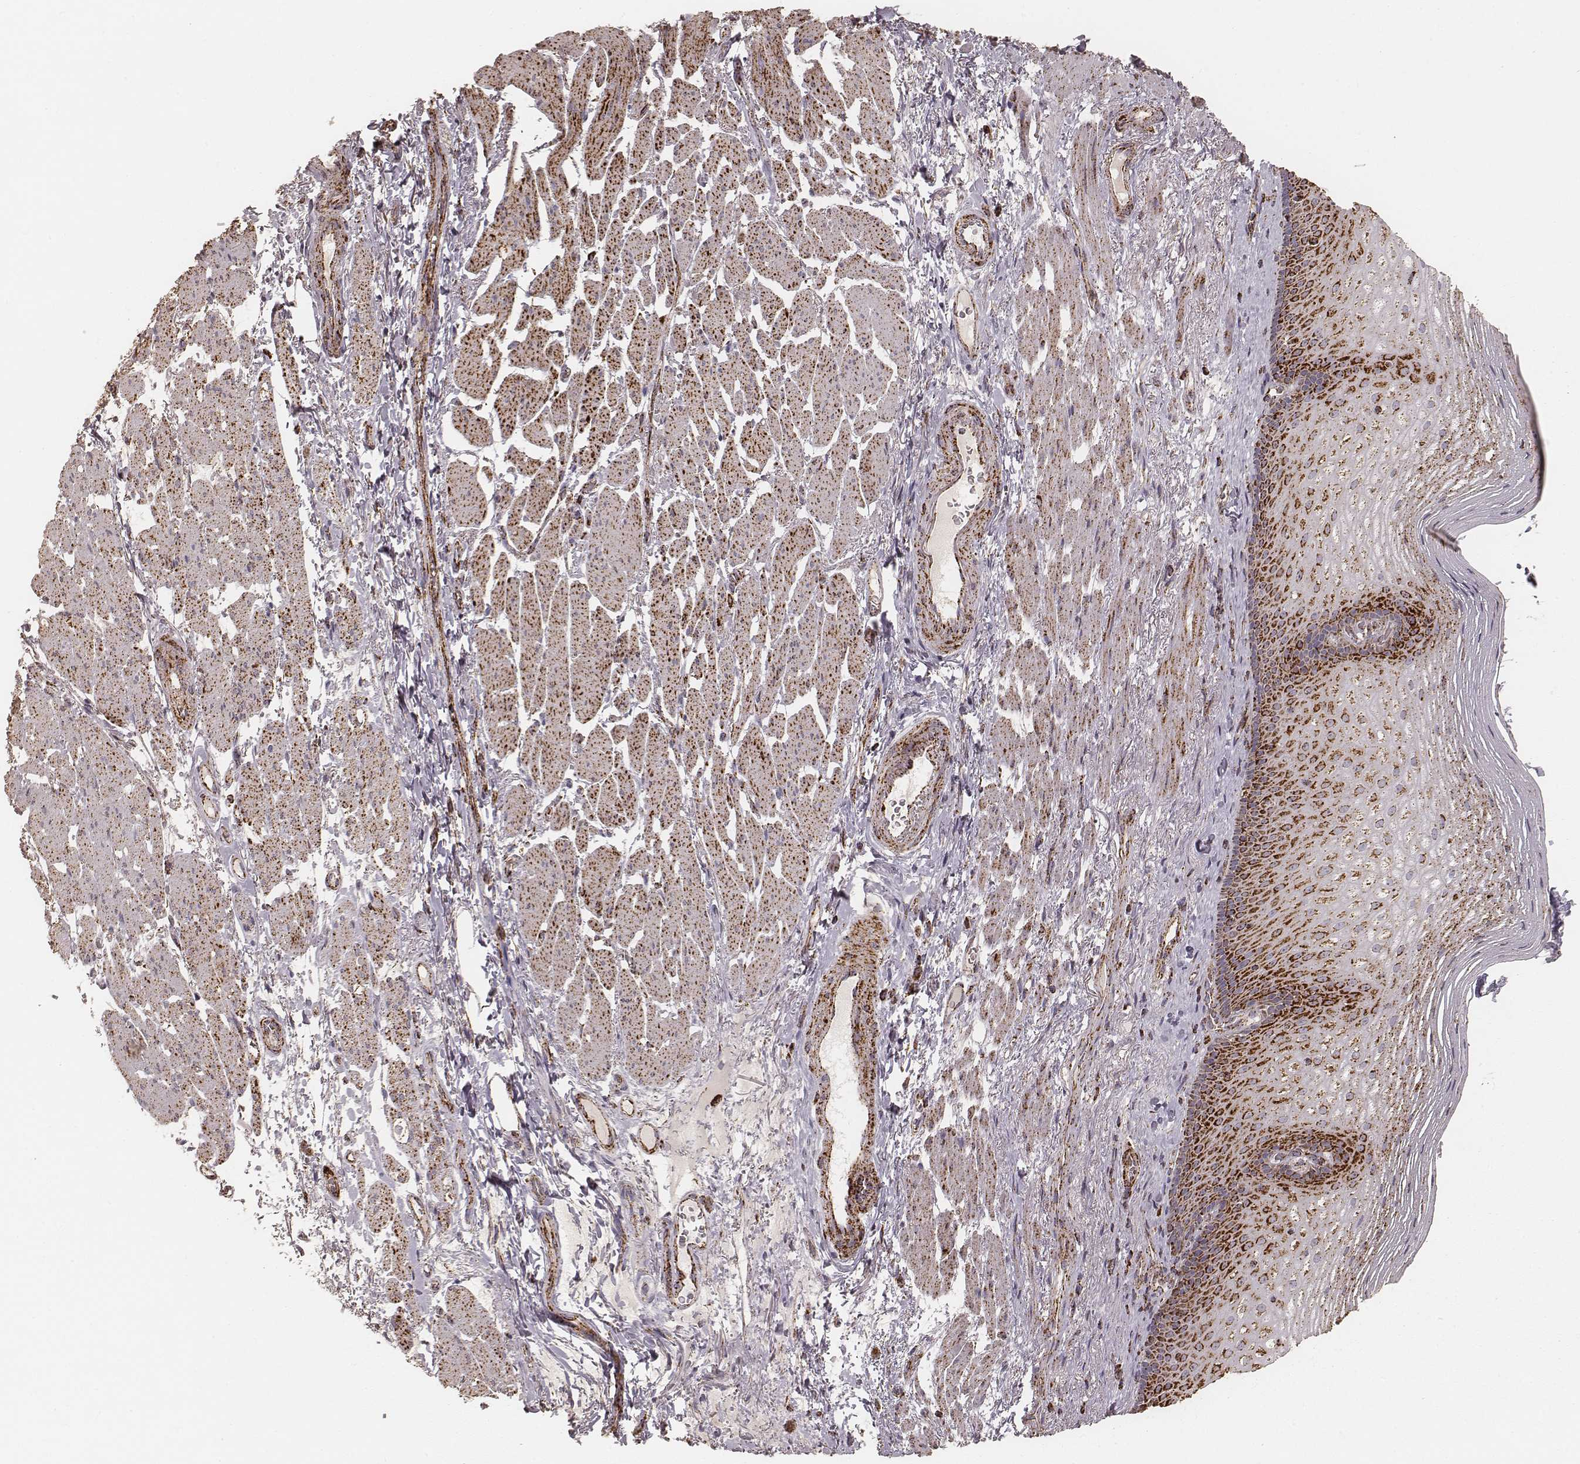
{"staining": {"intensity": "strong", "quantity": ">75%", "location": "cytoplasmic/membranous"}, "tissue": "esophagus", "cell_type": "Squamous epithelial cells", "image_type": "normal", "snomed": [{"axis": "morphology", "description": "Normal tissue, NOS"}, {"axis": "topography", "description": "Esophagus"}], "caption": "Esophagus stained with a brown dye displays strong cytoplasmic/membranous positive positivity in about >75% of squamous epithelial cells.", "gene": "CS", "patient": {"sex": "male", "age": 76}}